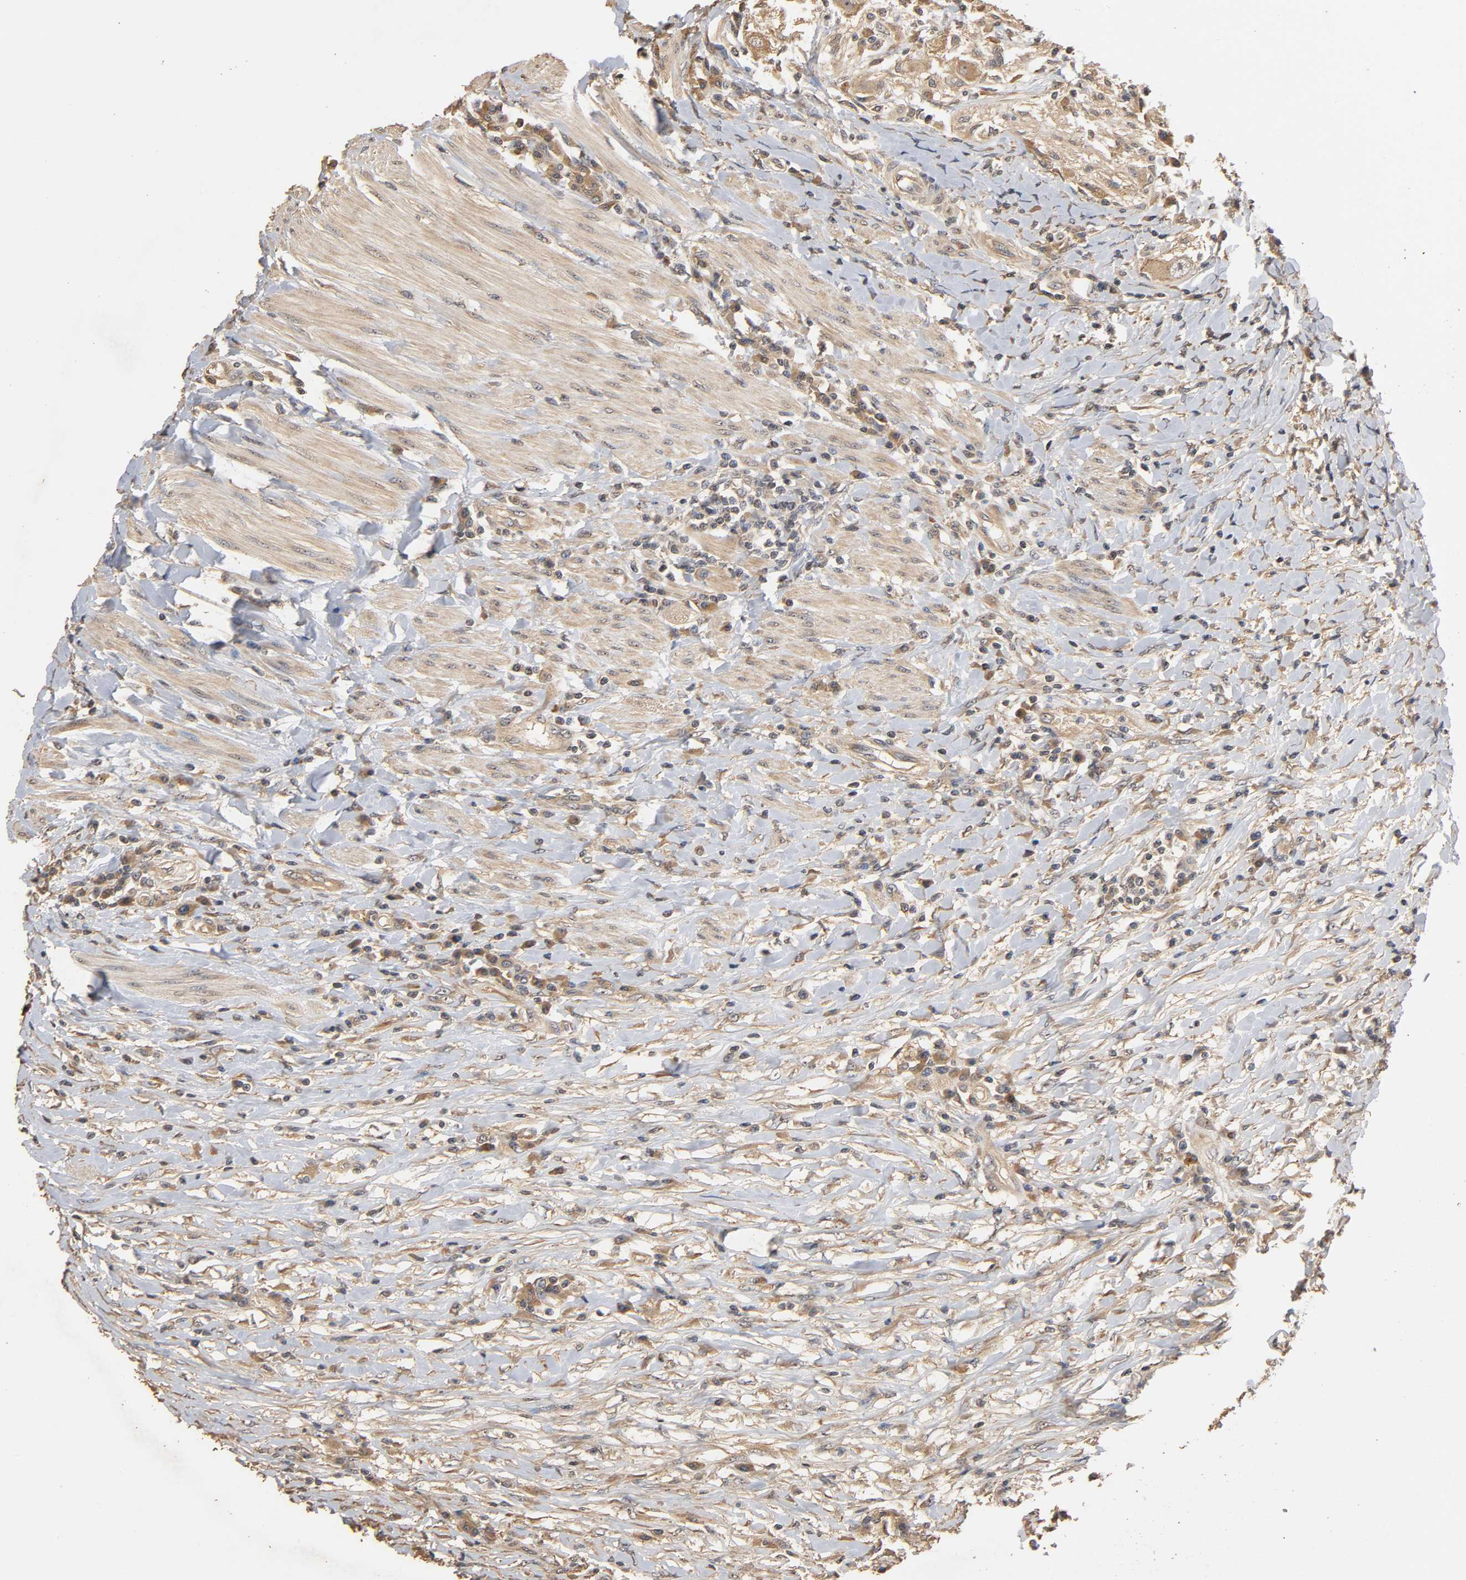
{"staining": {"intensity": "moderate", "quantity": ">75%", "location": "cytoplasmic/membranous"}, "tissue": "colorectal cancer", "cell_type": "Tumor cells", "image_type": "cancer", "snomed": [{"axis": "morphology", "description": "Adenocarcinoma, NOS"}, {"axis": "topography", "description": "Colon"}], "caption": "Immunohistochemical staining of human colorectal cancer (adenocarcinoma) reveals medium levels of moderate cytoplasmic/membranous staining in about >75% of tumor cells.", "gene": "ARHGEF7", "patient": {"sex": "female", "age": 78}}